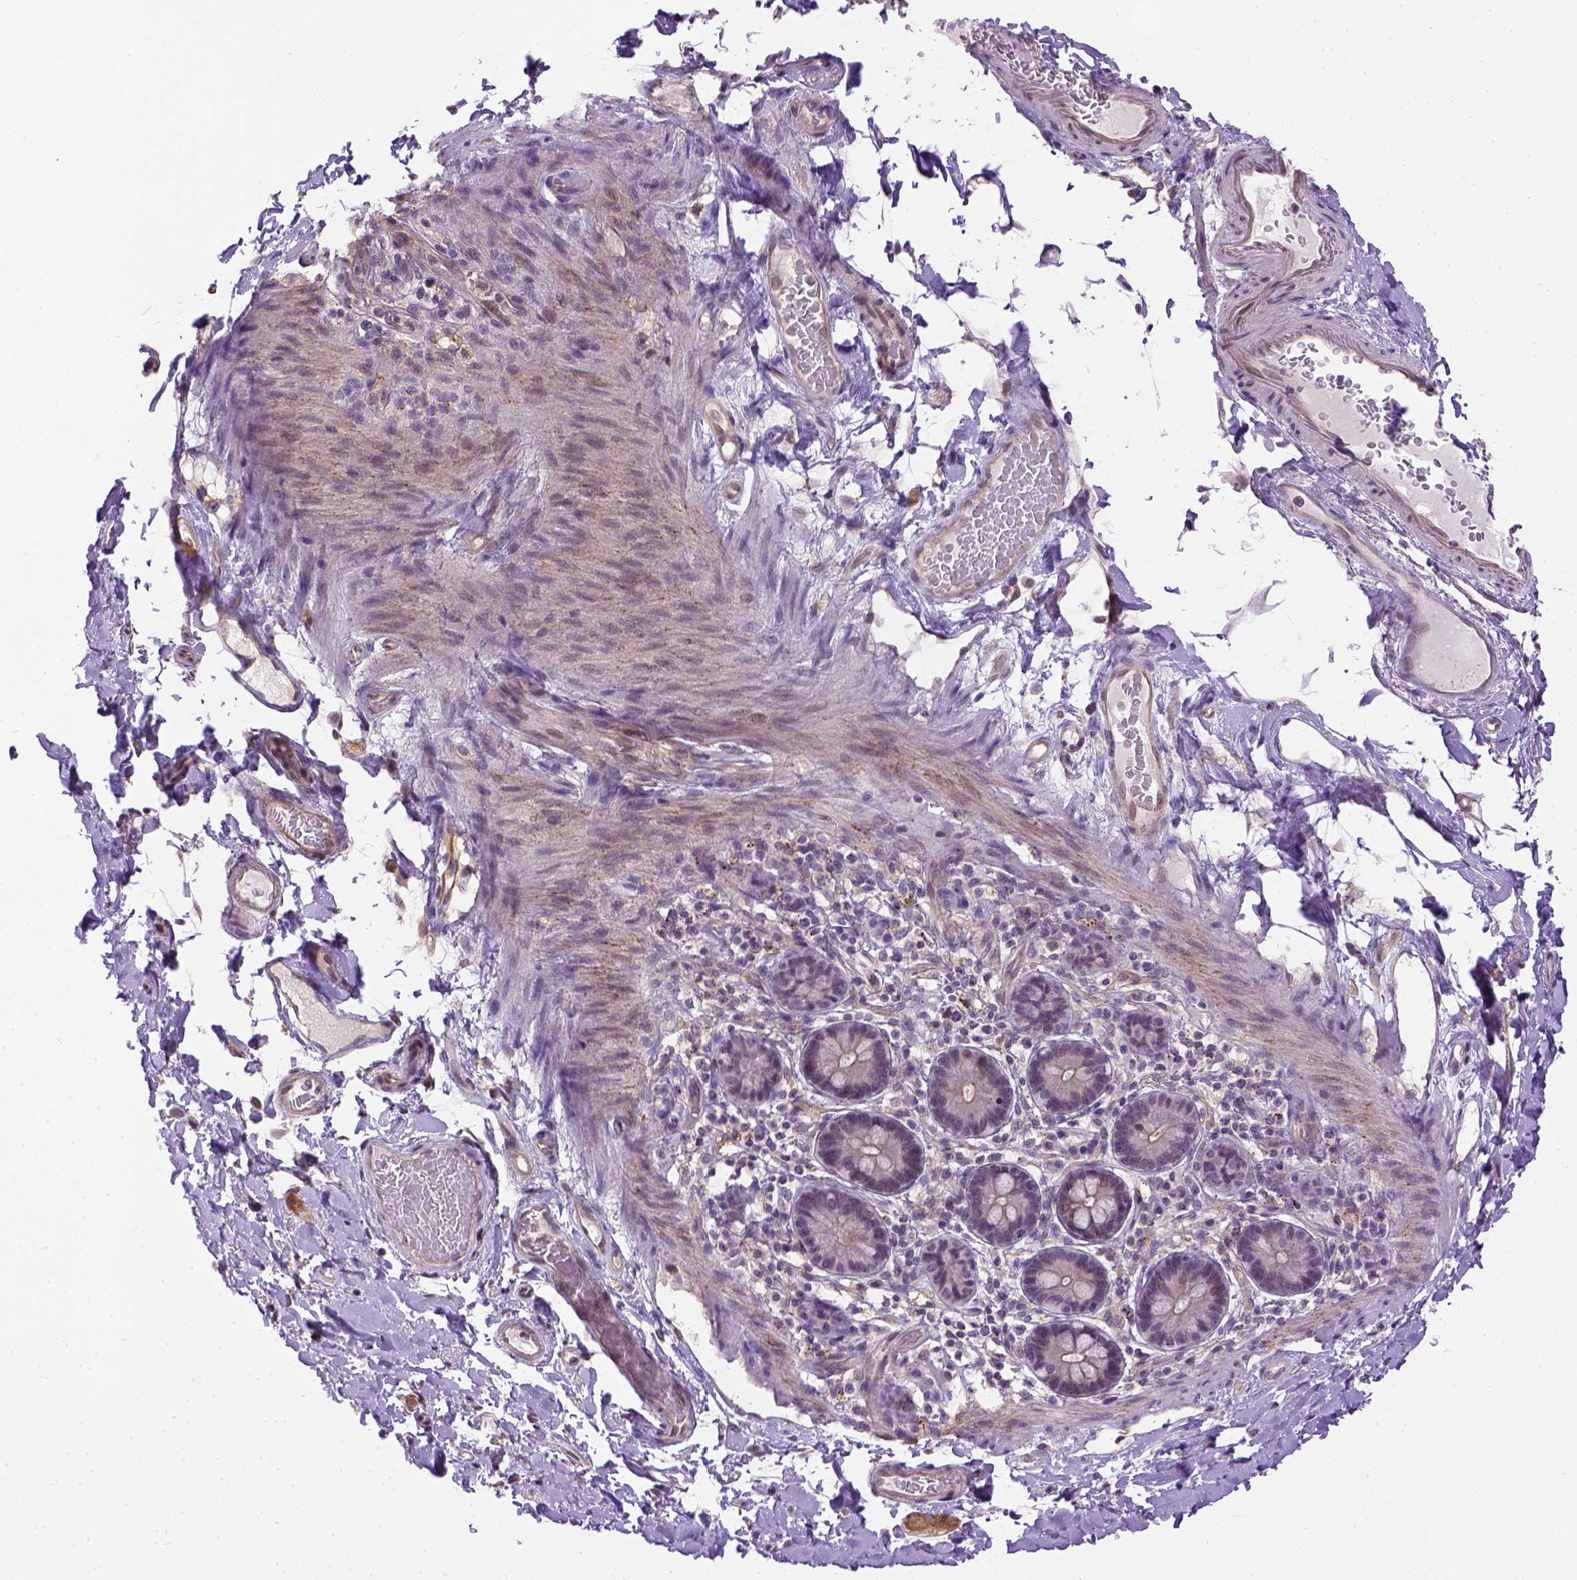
{"staining": {"intensity": "weak", "quantity": "<25%", "location": "cytoplasmic/membranous"}, "tissue": "smooth muscle", "cell_type": "Smooth muscle cells", "image_type": "normal", "snomed": [{"axis": "morphology", "description": "Normal tissue, NOS"}, {"axis": "topography", "description": "Smooth muscle"}, {"axis": "topography", "description": "Colon"}], "caption": "Immunohistochemistry (IHC) histopathology image of benign smooth muscle stained for a protein (brown), which displays no positivity in smooth muscle cells.", "gene": "KAZN", "patient": {"sex": "male", "age": 73}}